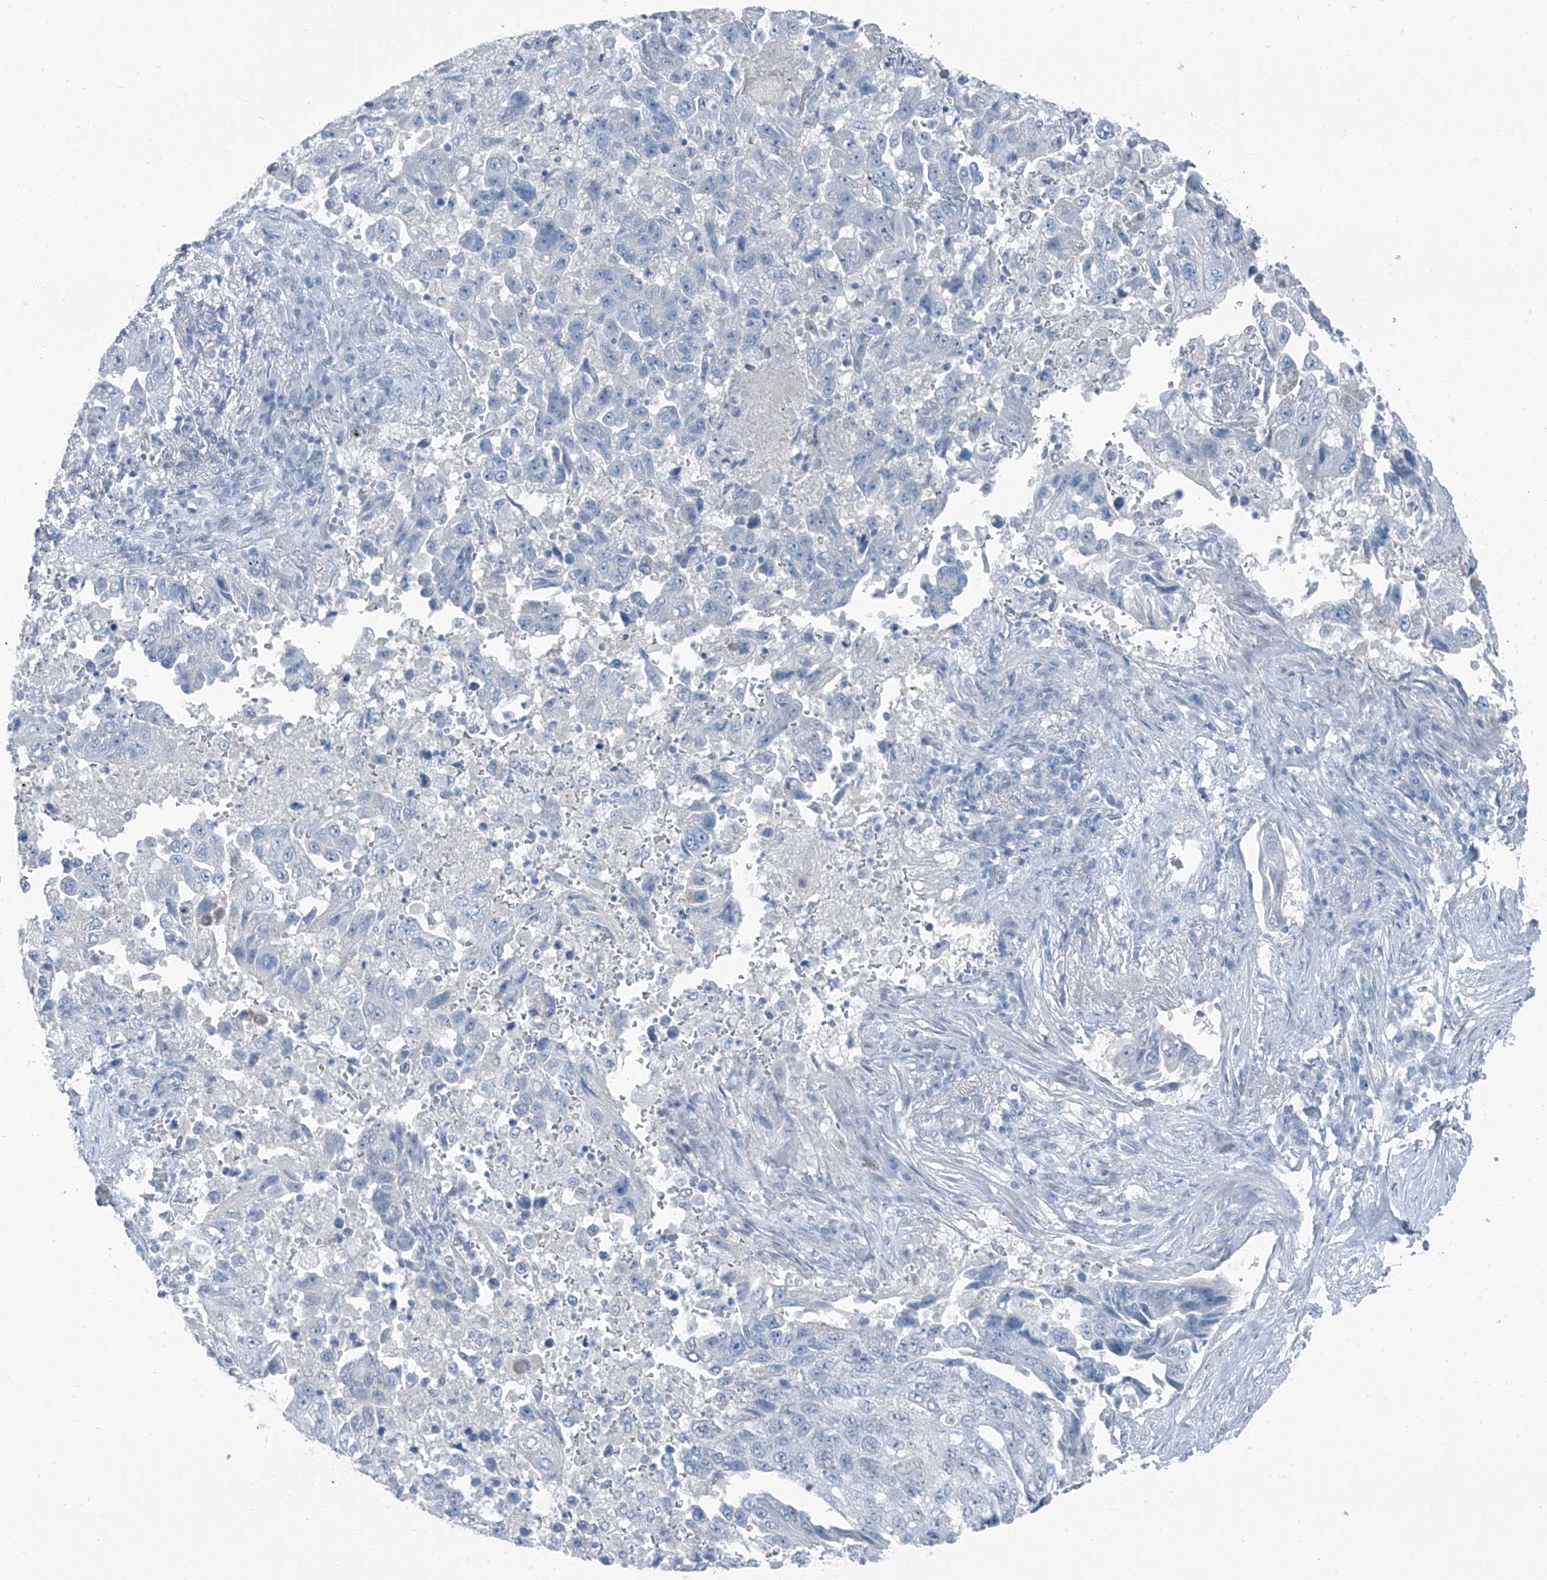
{"staining": {"intensity": "negative", "quantity": "none", "location": "none"}, "tissue": "lung cancer", "cell_type": "Tumor cells", "image_type": "cancer", "snomed": [{"axis": "morphology", "description": "Adenocarcinoma, NOS"}, {"axis": "topography", "description": "Lung"}], "caption": "Immunohistochemical staining of human lung adenocarcinoma exhibits no significant staining in tumor cells.", "gene": "RGN", "patient": {"sex": "female", "age": 51}}